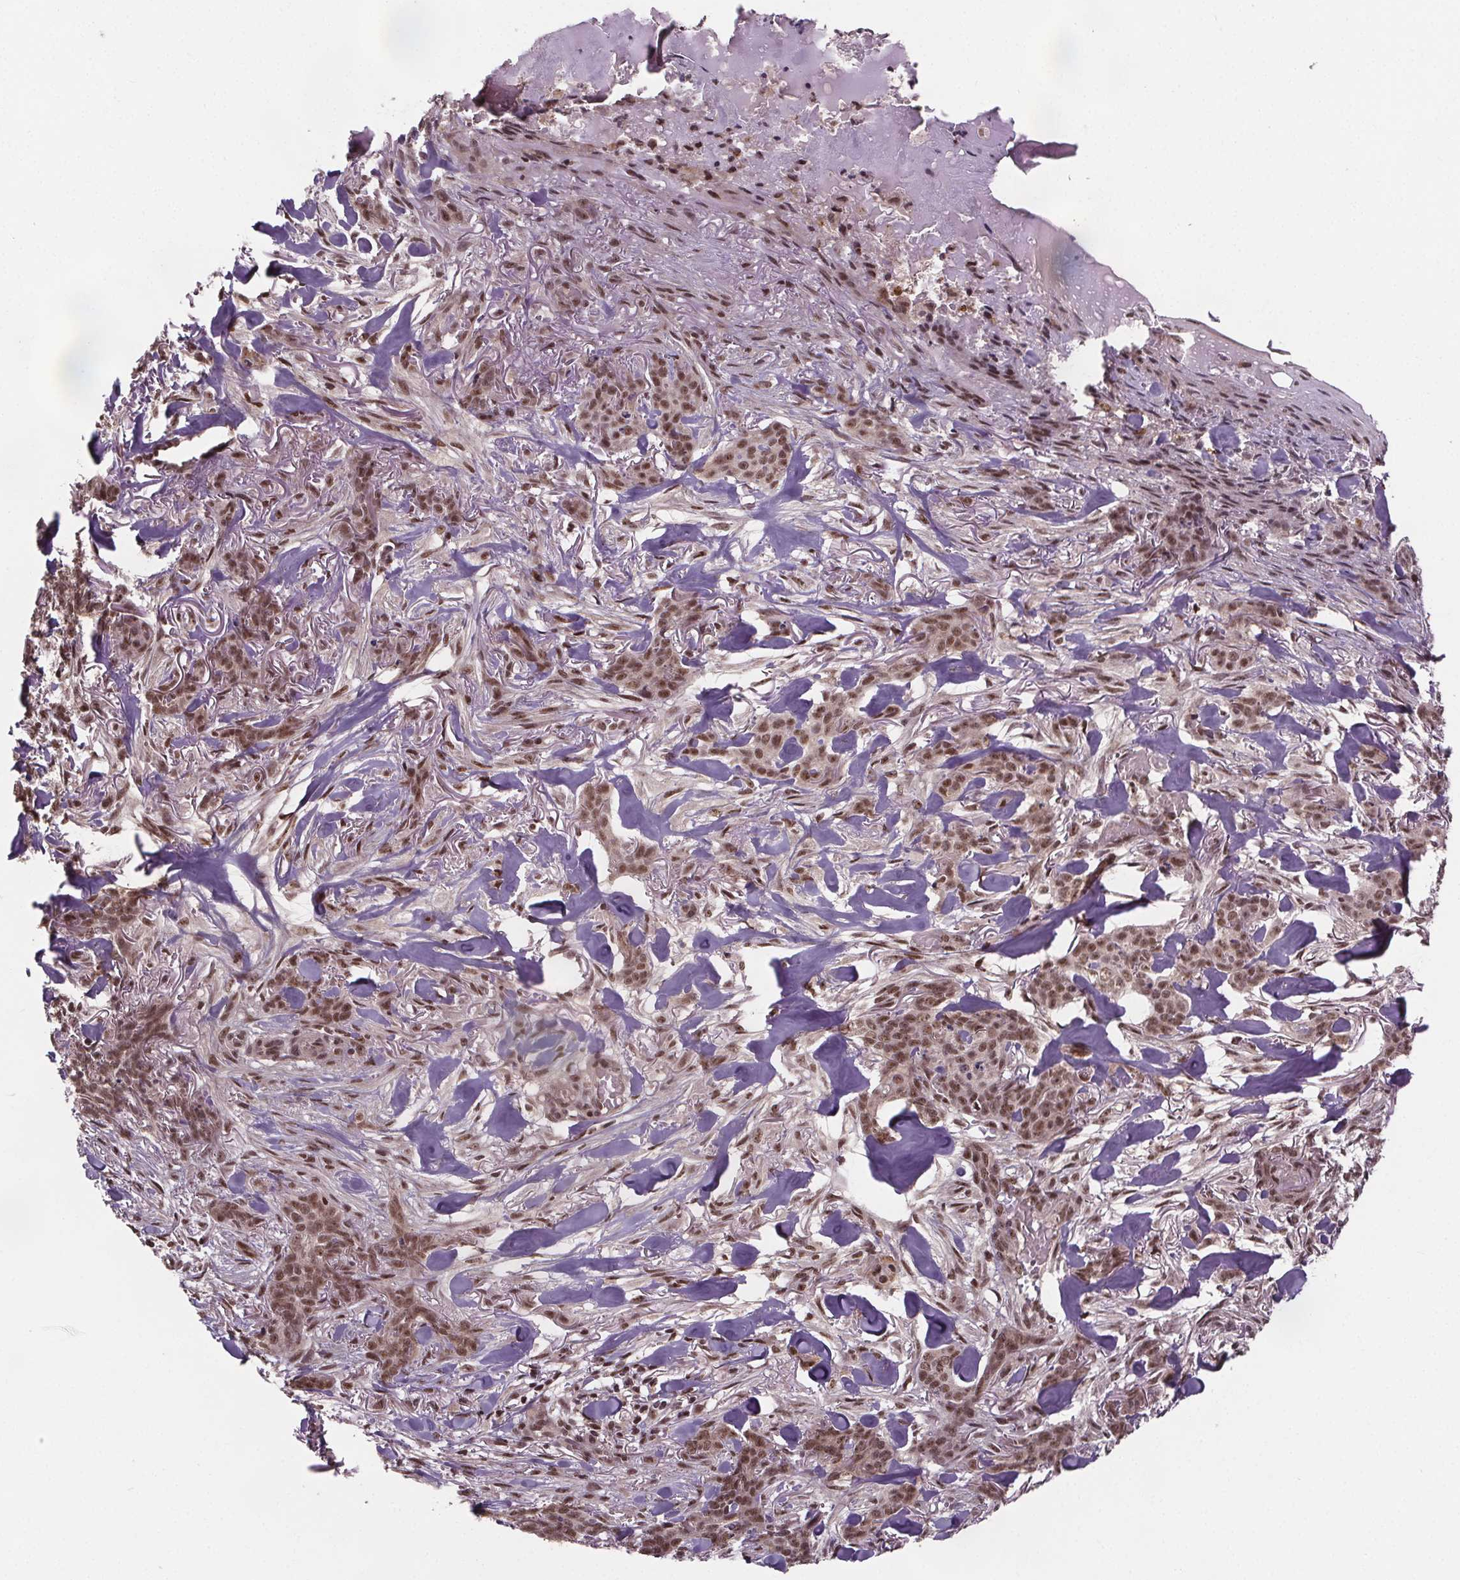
{"staining": {"intensity": "moderate", "quantity": ">75%", "location": "nuclear"}, "tissue": "skin cancer", "cell_type": "Tumor cells", "image_type": "cancer", "snomed": [{"axis": "morphology", "description": "Basal cell carcinoma"}, {"axis": "topography", "description": "Skin"}], "caption": "Skin basal cell carcinoma stained with a protein marker demonstrates moderate staining in tumor cells.", "gene": "JARID2", "patient": {"sex": "female", "age": 61}}